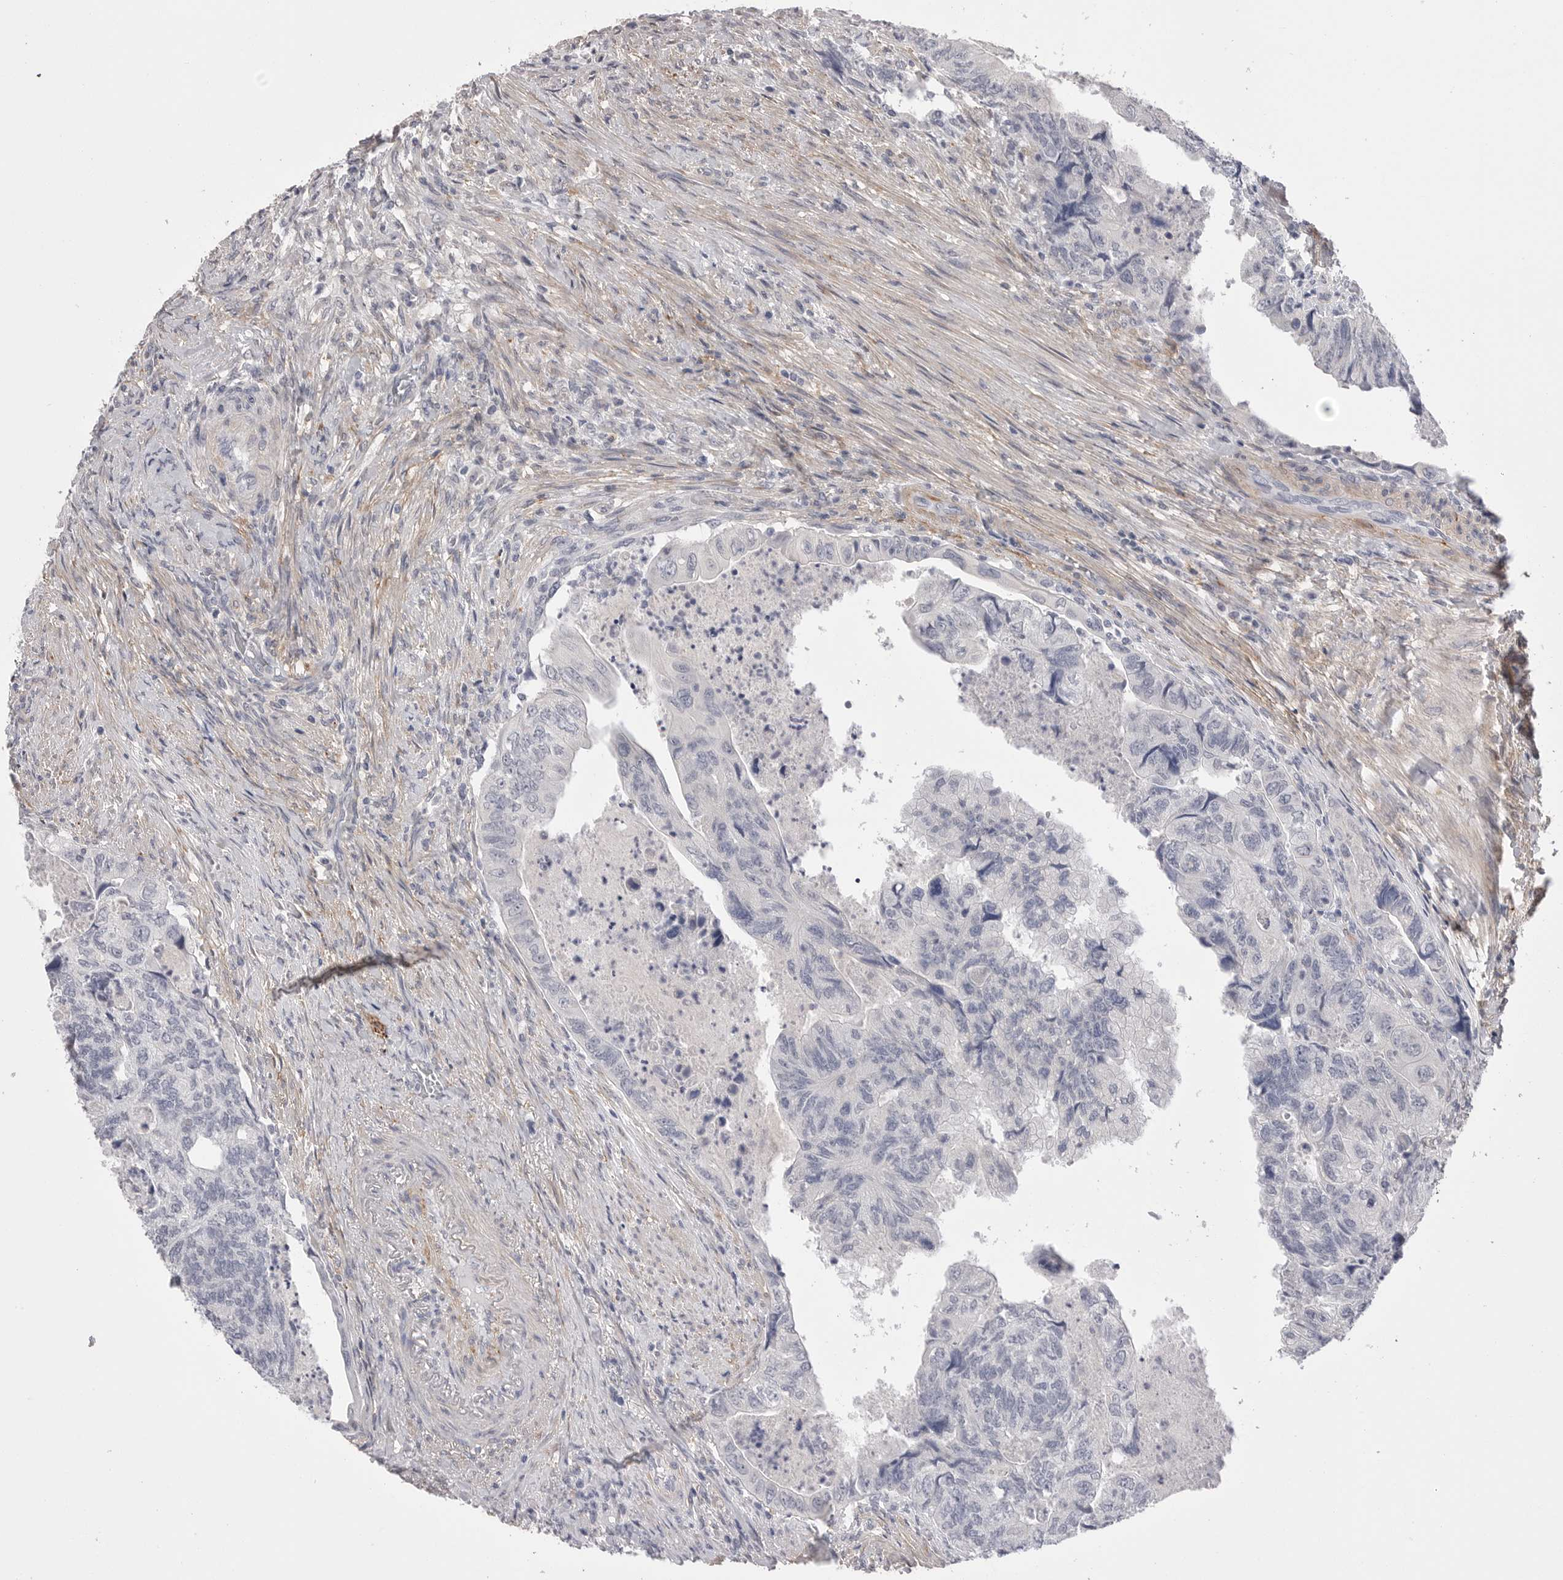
{"staining": {"intensity": "negative", "quantity": "none", "location": "none"}, "tissue": "colorectal cancer", "cell_type": "Tumor cells", "image_type": "cancer", "snomed": [{"axis": "morphology", "description": "Adenocarcinoma, NOS"}, {"axis": "topography", "description": "Rectum"}], "caption": "This is an immunohistochemistry (IHC) micrograph of colorectal adenocarcinoma. There is no positivity in tumor cells.", "gene": "AKAP12", "patient": {"sex": "male", "age": 63}}